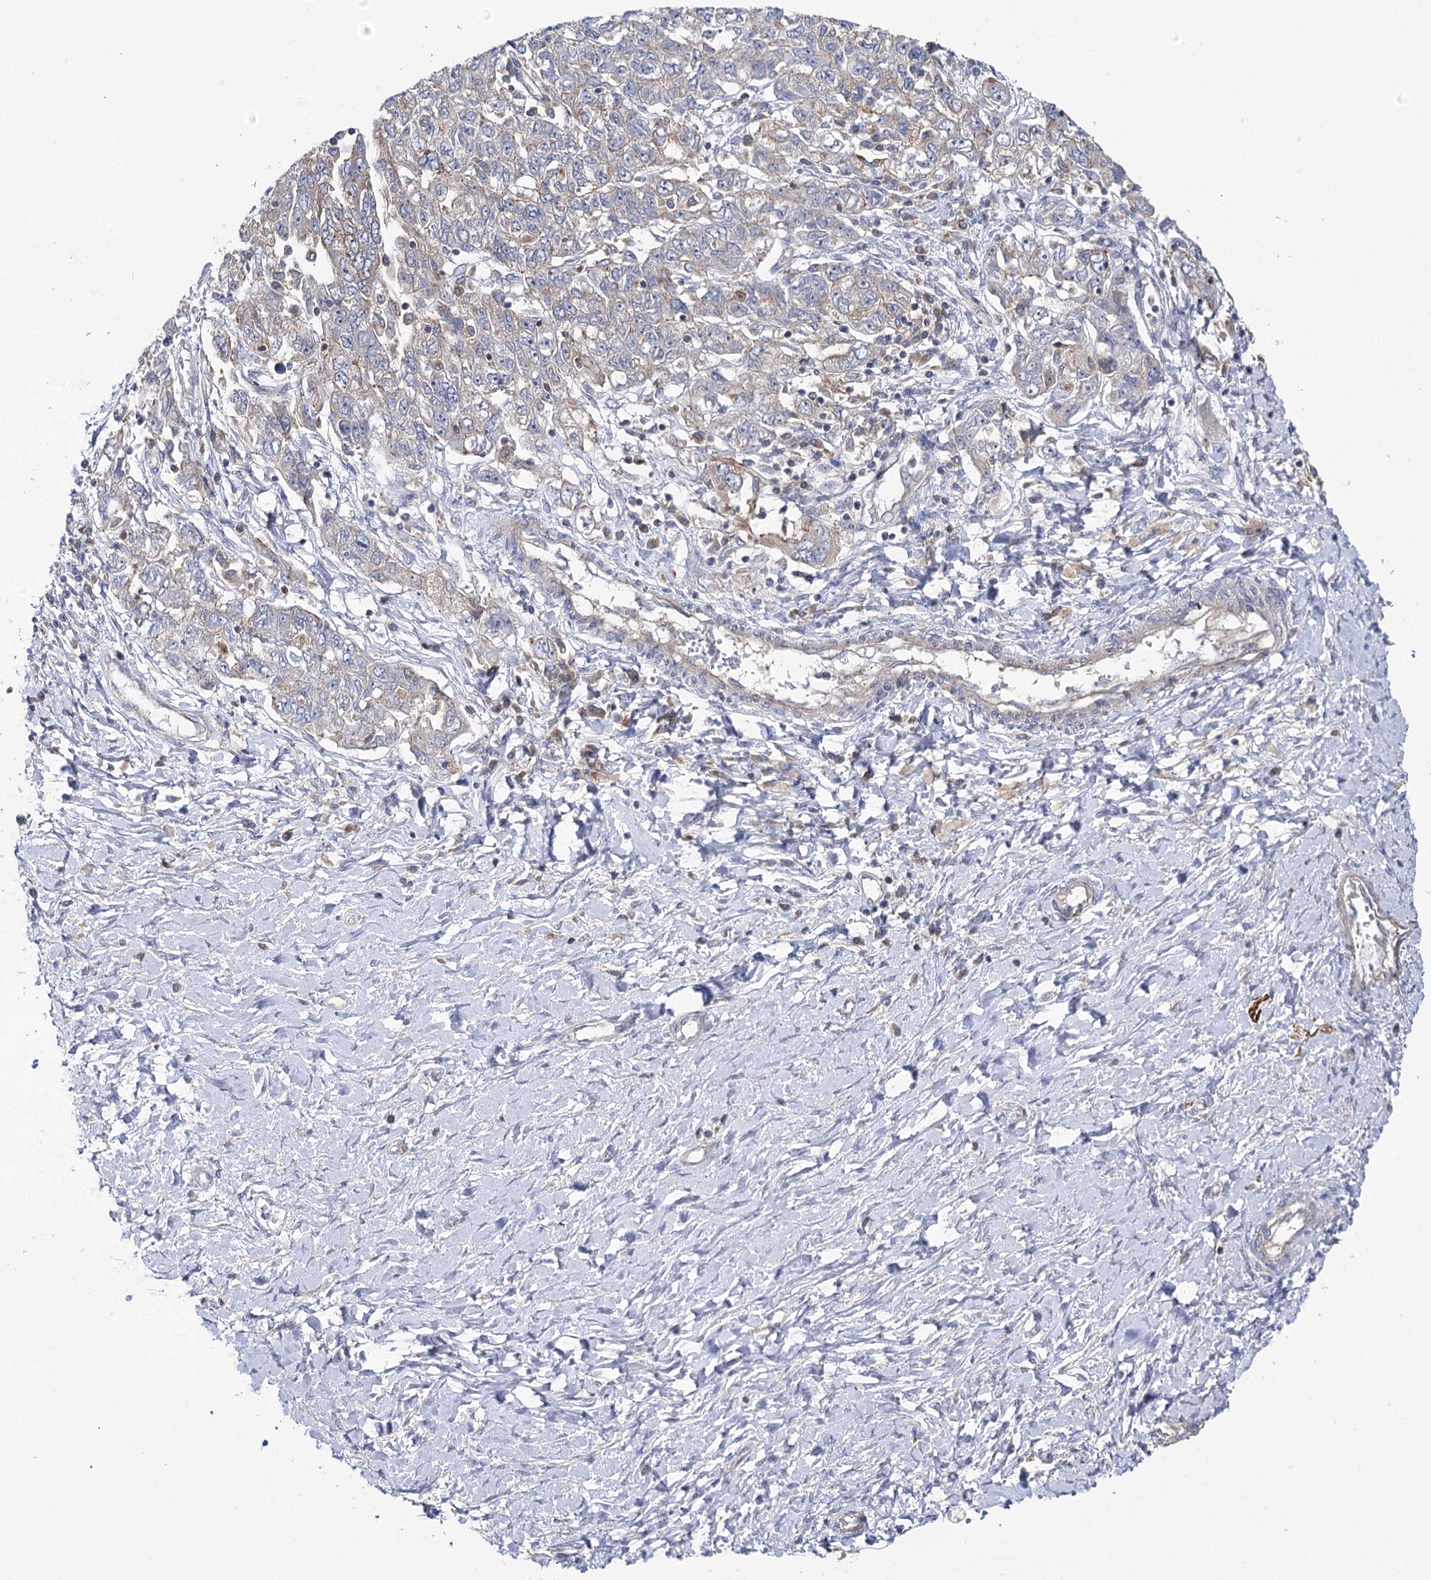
{"staining": {"intensity": "negative", "quantity": "none", "location": "none"}, "tissue": "ovarian cancer", "cell_type": "Tumor cells", "image_type": "cancer", "snomed": [{"axis": "morphology", "description": "Carcinoma, NOS"}, {"axis": "morphology", "description": "Cystadenocarcinoma, serous, NOS"}, {"axis": "topography", "description": "Ovary"}], "caption": "Histopathology image shows no significant protein expression in tumor cells of ovarian cancer. (Brightfield microscopy of DAB immunohistochemistry at high magnification).", "gene": "VPS37B", "patient": {"sex": "female", "age": 69}}